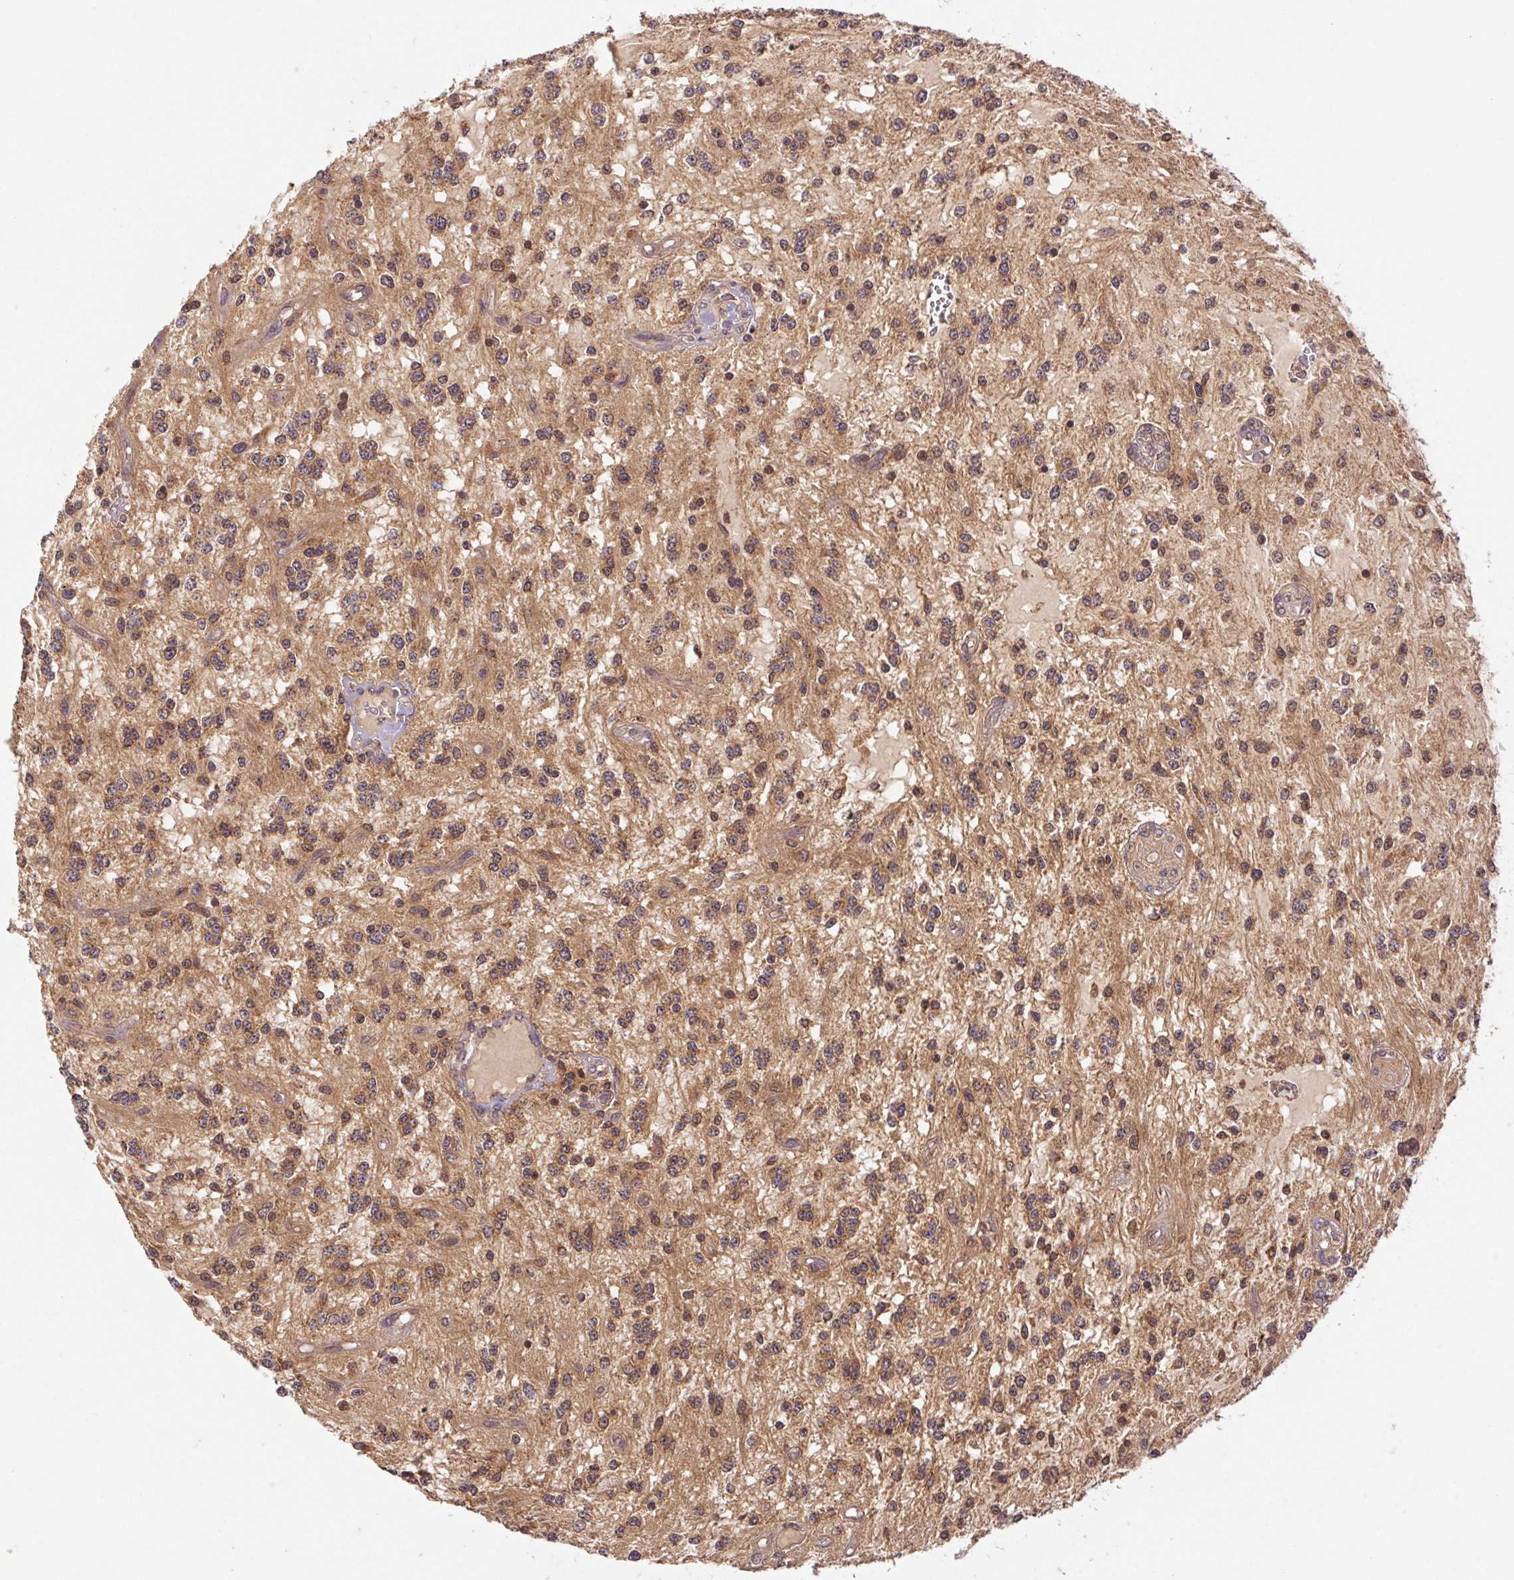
{"staining": {"intensity": "moderate", "quantity": ">75%", "location": "cytoplasmic/membranous"}, "tissue": "glioma", "cell_type": "Tumor cells", "image_type": "cancer", "snomed": [{"axis": "morphology", "description": "Glioma, malignant, Low grade"}, {"axis": "topography", "description": "Cerebellum"}], "caption": "Immunohistochemical staining of malignant glioma (low-grade) displays medium levels of moderate cytoplasmic/membranous protein positivity in approximately >75% of tumor cells.", "gene": "MTHFD1", "patient": {"sex": "female", "age": 14}}